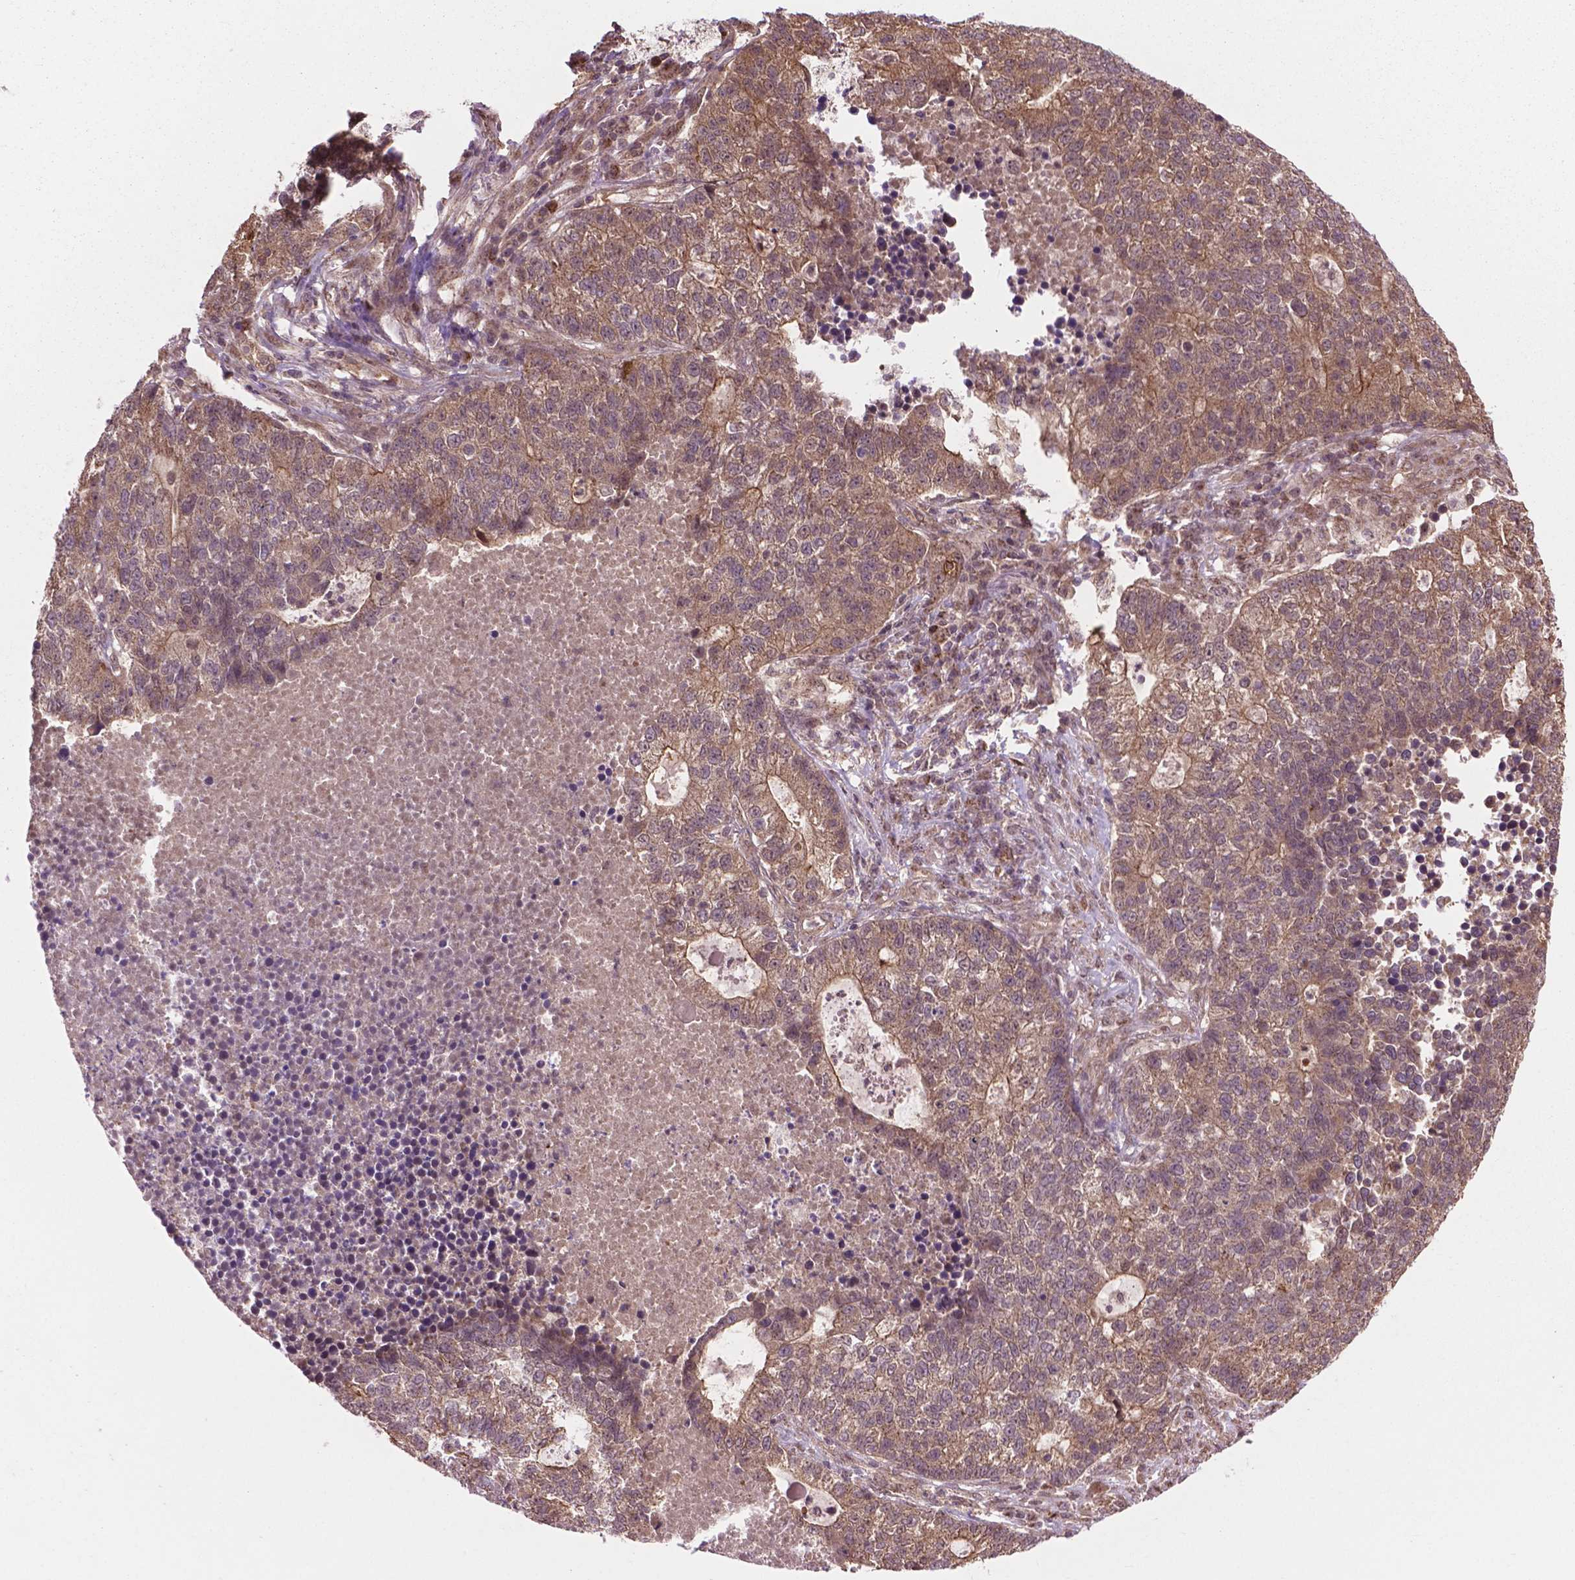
{"staining": {"intensity": "weak", "quantity": ">75%", "location": "cytoplasmic/membranous"}, "tissue": "lung cancer", "cell_type": "Tumor cells", "image_type": "cancer", "snomed": [{"axis": "morphology", "description": "Adenocarcinoma, NOS"}, {"axis": "topography", "description": "Lung"}], "caption": "High-power microscopy captured an IHC micrograph of lung adenocarcinoma, revealing weak cytoplasmic/membranous staining in approximately >75% of tumor cells. The protein is shown in brown color, while the nuclei are stained blue.", "gene": "PPP1CB", "patient": {"sex": "male", "age": 57}}